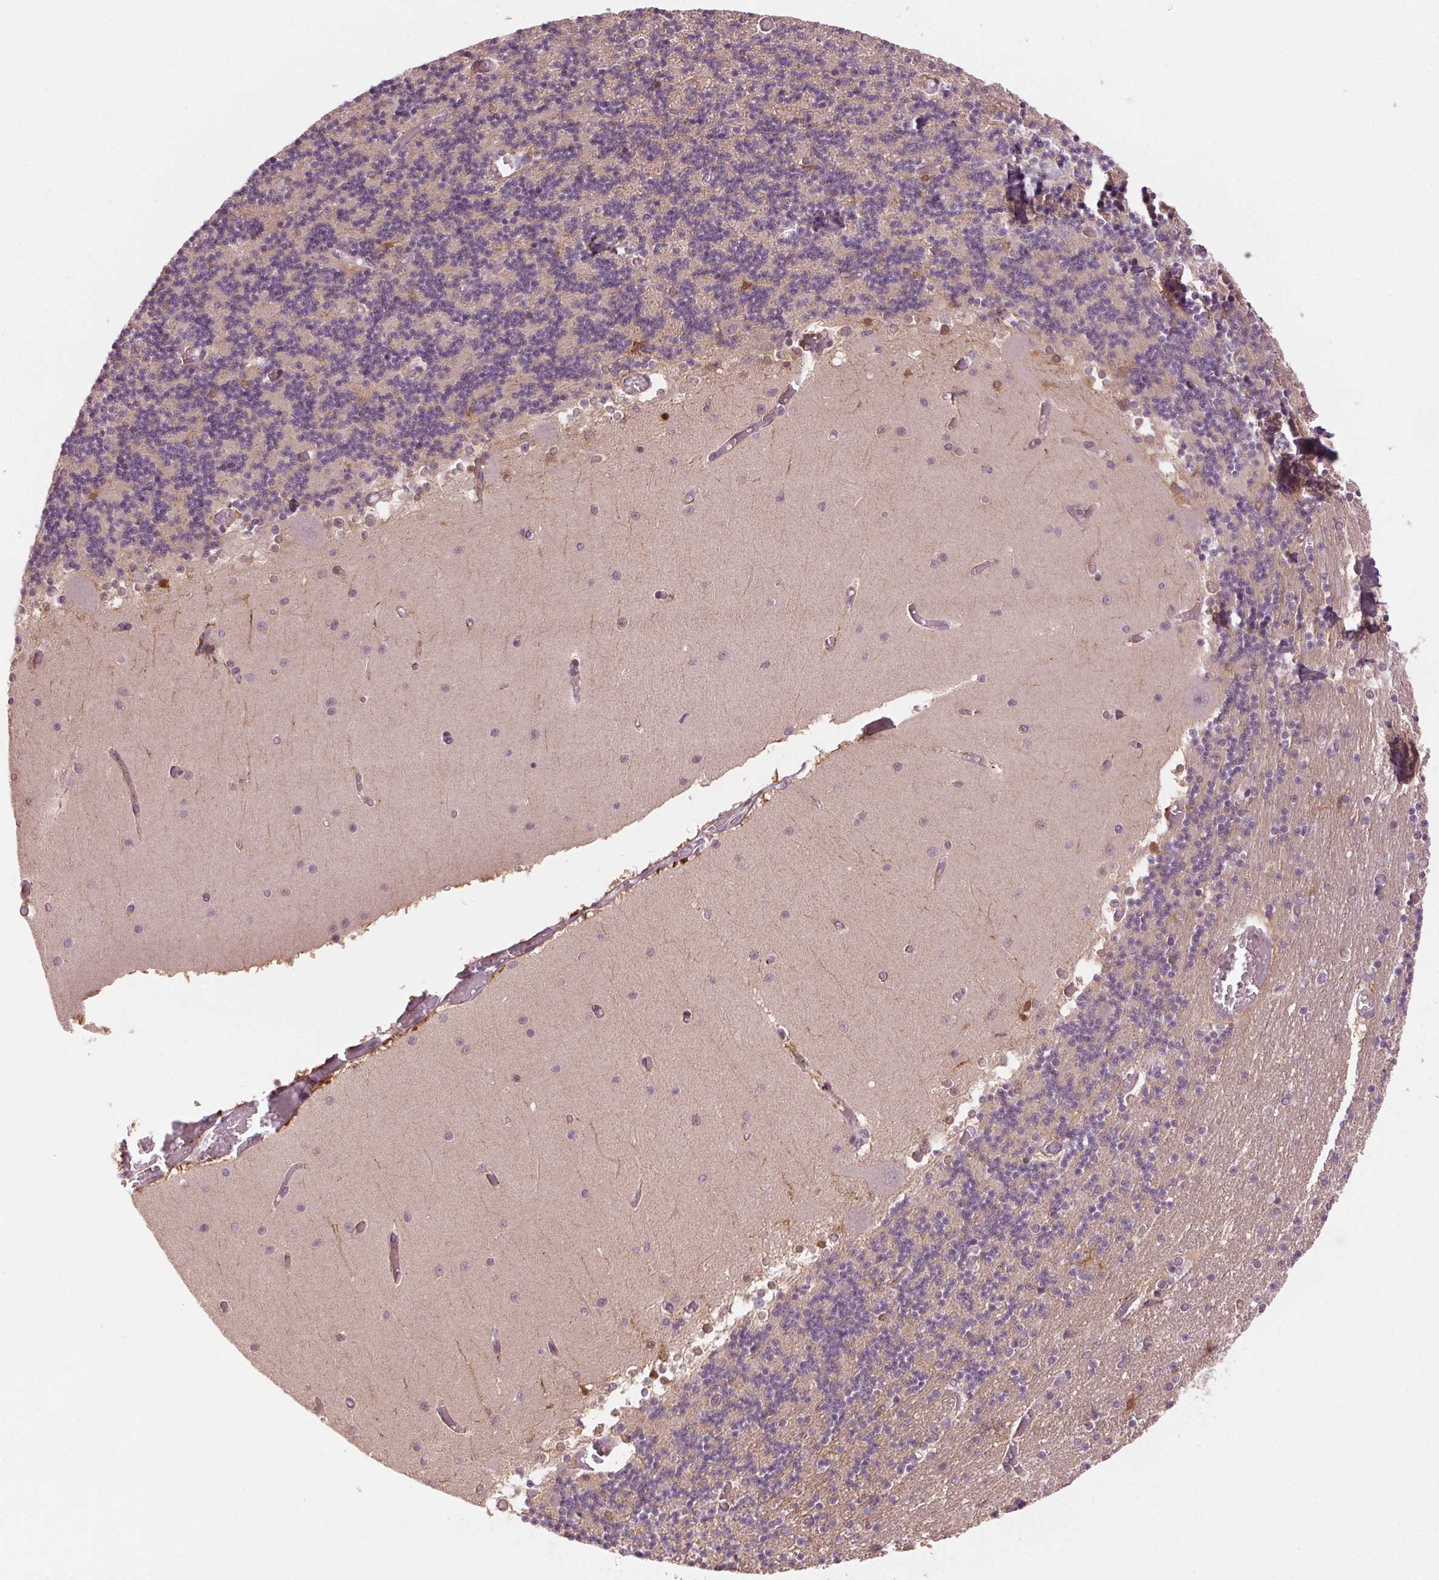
{"staining": {"intensity": "negative", "quantity": "none", "location": "none"}, "tissue": "cerebellum", "cell_type": "Cells in granular layer", "image_type": "normal", "snomed": [{"axis": "morphology", "description": "Normal tissue, NOS"}, {"axis": "topography", "description": "Cerebellum"}], "caption": "High power microscopy histopathology image of an immunohistochemistry micrograph of unremarkable cerebellum, revealing no significant staining in cells in granular layer.", "gene": "HHLA2", "patient": {"sex": "female", "age": 28}}